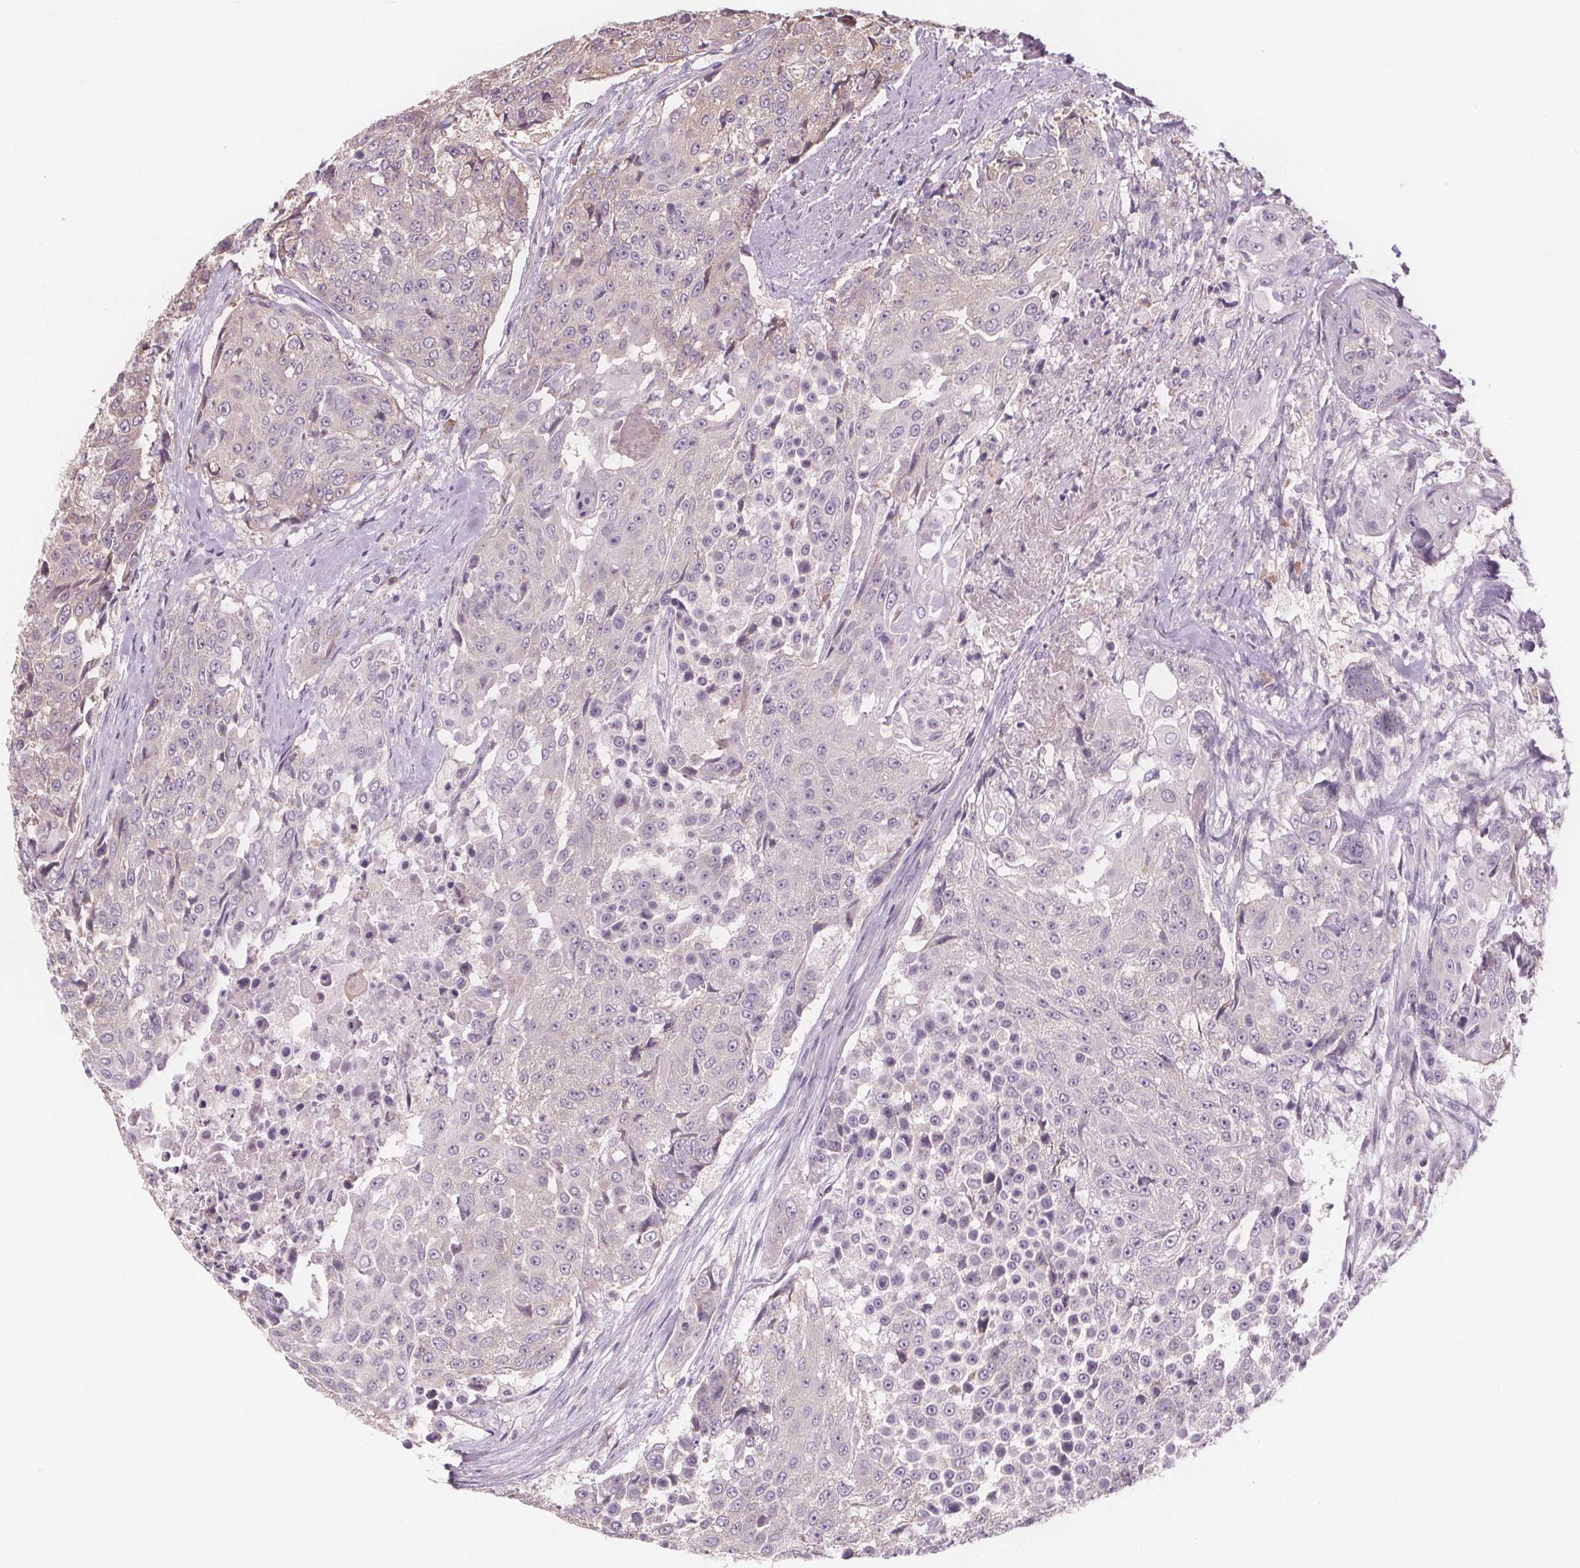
{"staining": {"intensity": "negative", "quantity": "none", "location": "none"}, "tissue": "urothelial cancer", "cell_type": "Tumor cells", "image_type": "cancer", "snomed": [{"axis": "morphology", "description": "Urothelial carcinoma, High grade"}, {"axis": "topography", "description": "Urinary bladder"}], "caption": "Immunohistochemistry (IHC) image of neoplastic tissue: urothelial cancer stained with DAB displays no significant protein expression in tumor cells. (DAB IHC with hematoxylin counter stain).", "gene": "TMEM80", "patient": {"sex": "female", "age": 63}}